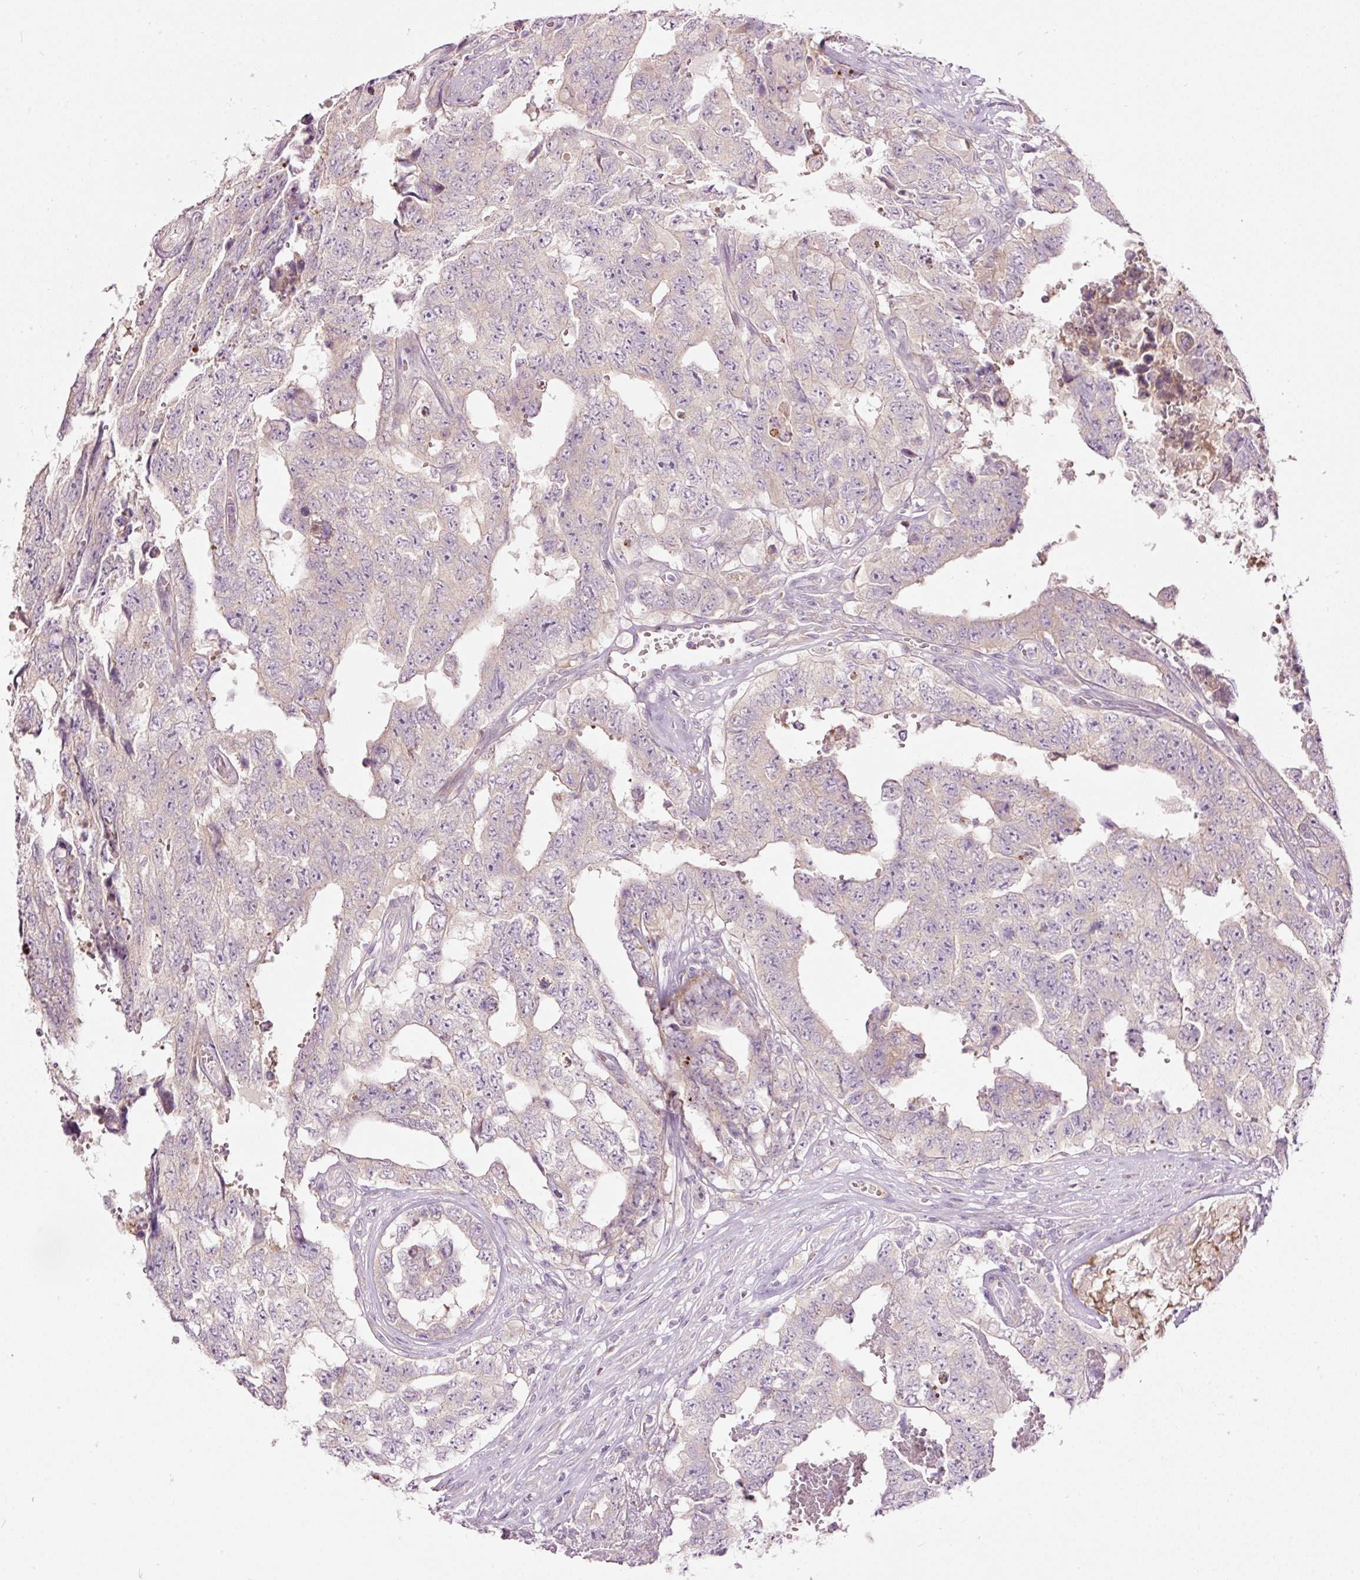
{"staining": {"intensity": "negative", "quantity": "none", "location": "none"}, "tissue": "testis cancer", "cell_type": "Tumor cells", "image_type": "cancer", "snomed": [{"axis": "morphology", "description": "Normal tissue, NOS"}, {"axis": "morphology", "description": "Carcinoma, Embryonal, NOS"}, {"axis": "topography", "description": "Testis"}, {"axis": "topography", "description": "Epididymis"}], "caption": "A histopathology image of testis embryonal carcinoma stained for a protein exhibits no brown staining in tumor cells.", "gene": "RSPO2", "patient": {"sex": "male", "age": 25}}